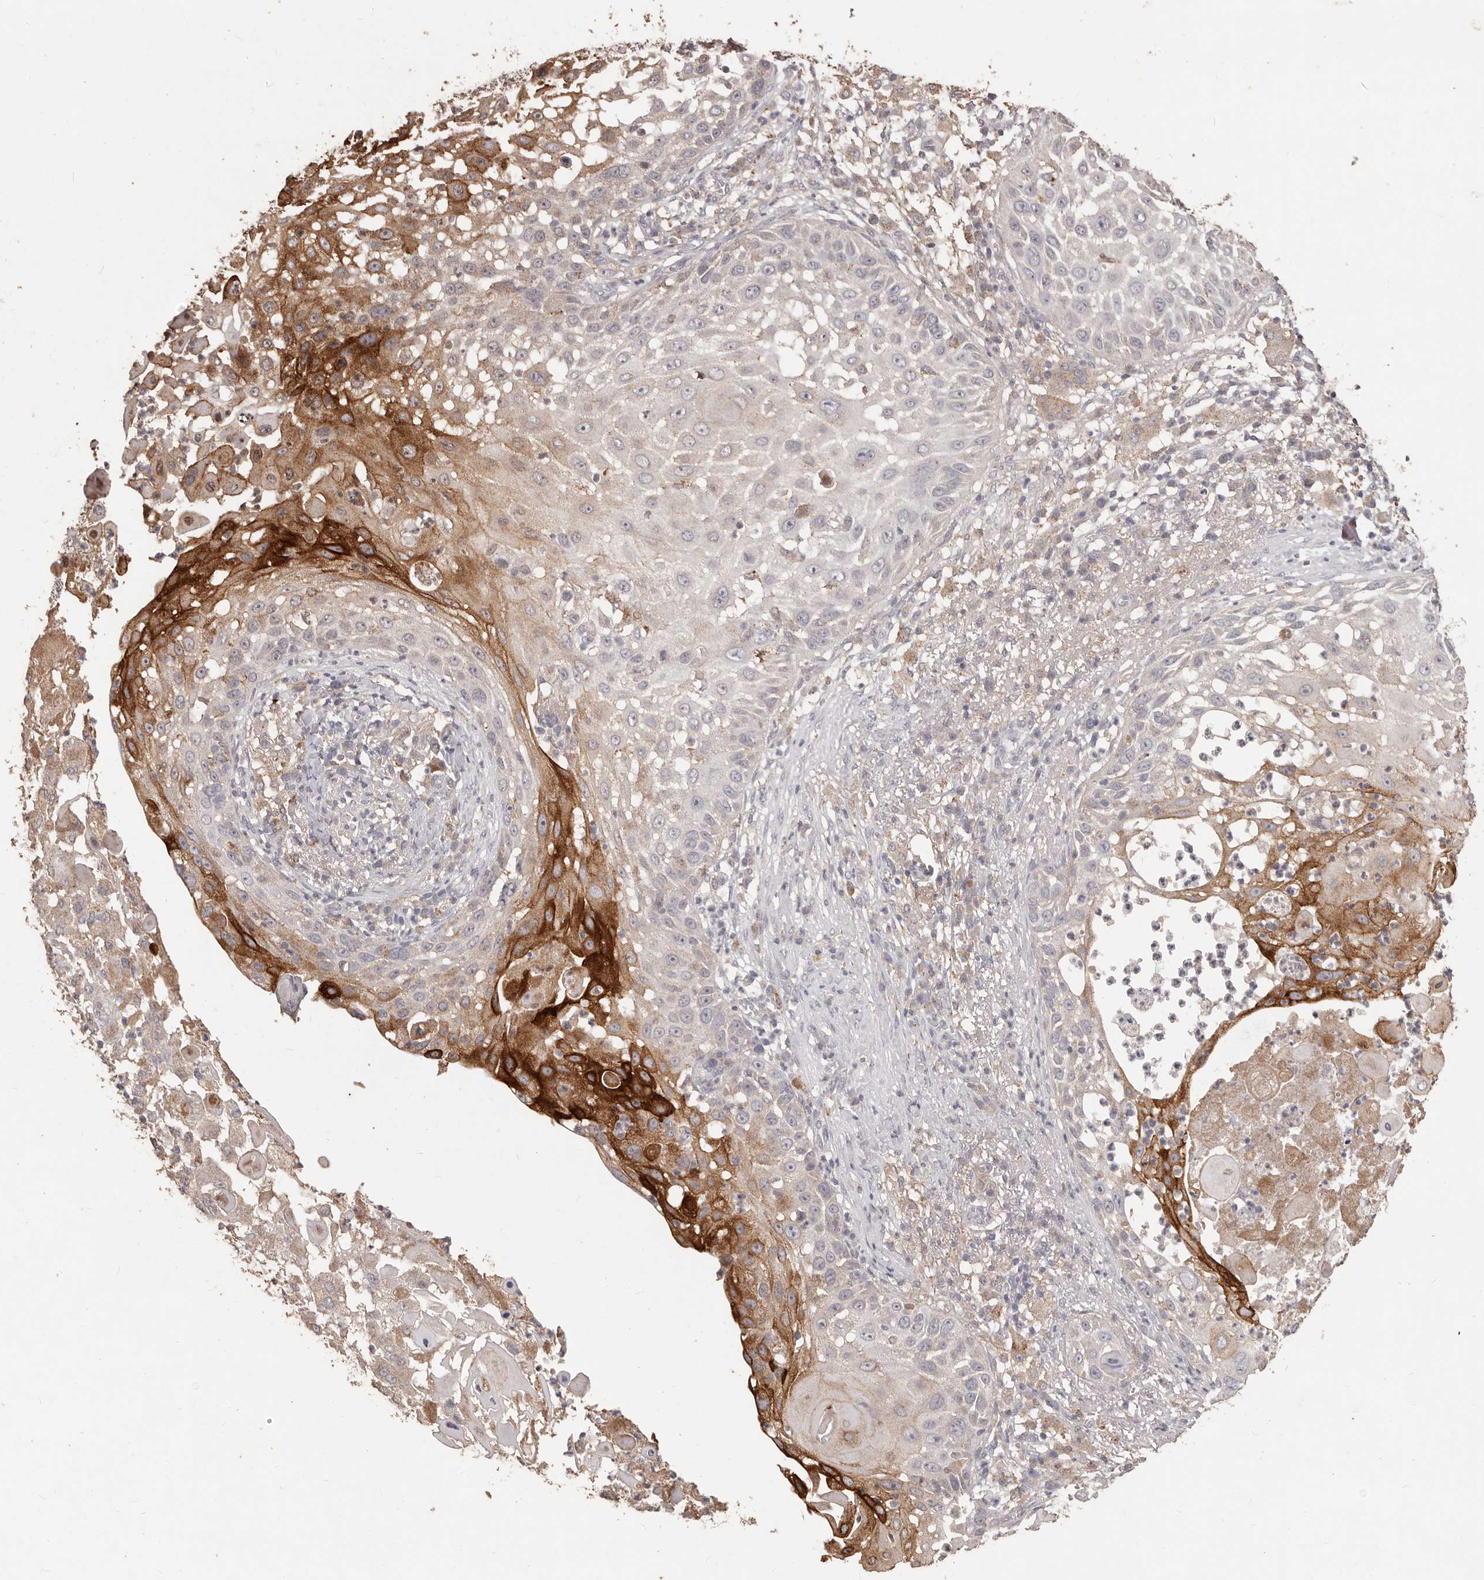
{"staining": {"intensity": "strong", "quantity": "<25%", "location": "cytoplasmic/membranous"}, "tissue": "skin cancer", "cell_type": "Tumor cells", "image_type": "cancer", "snomed": [{"axis": "morphology", "description": "Squamous cell carcinoma, NOS"}, {"axis": "topography", "description": "Skin"}], "caption": "Tumor cells reveal strong cytoplasmic/membranous expression in about <25% of cells in skin squamous cell carcinoma.", "gene": "PRSS27", "patient": {"sex": "female", "age": 44}}